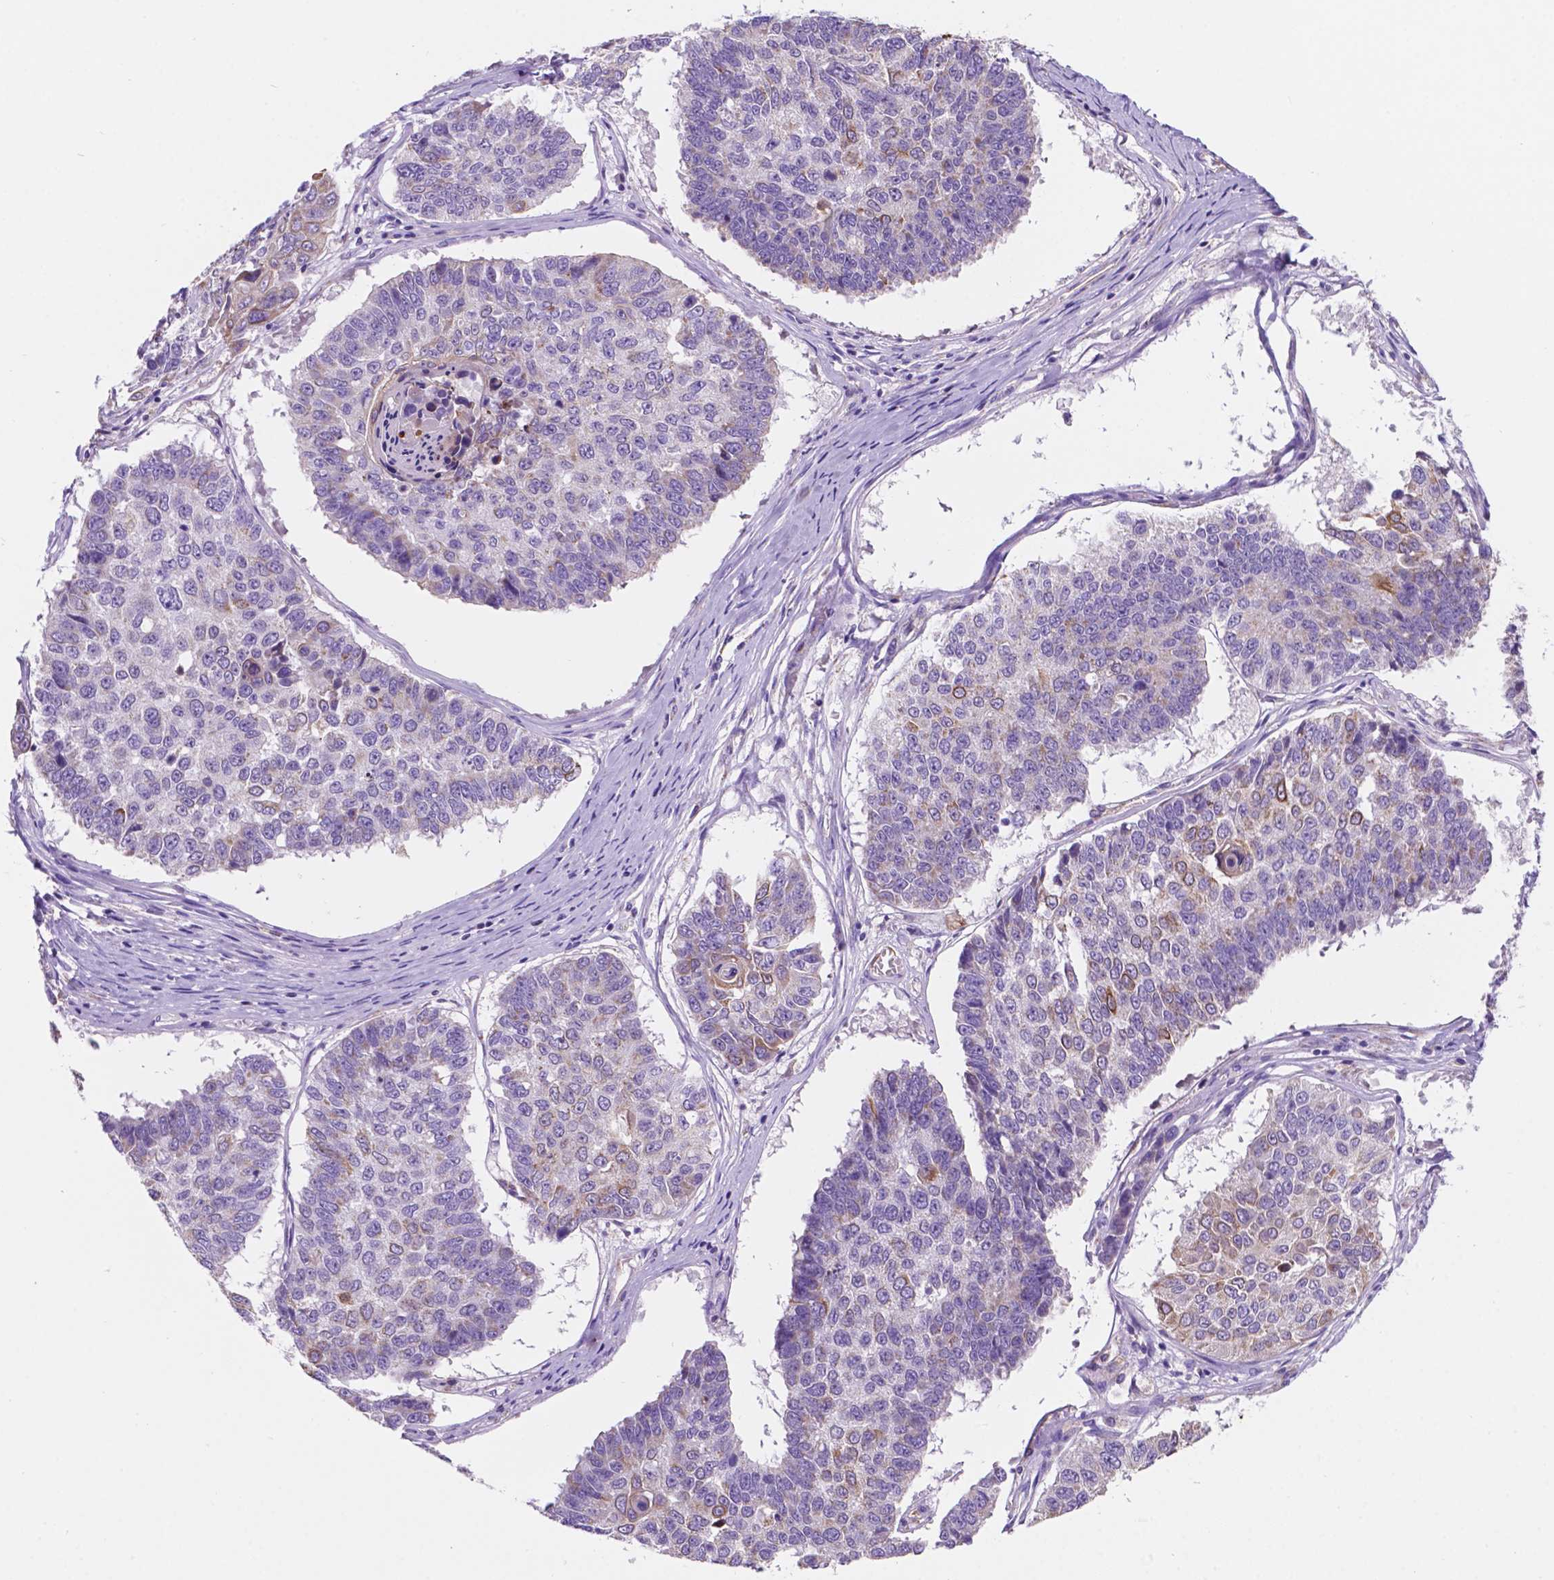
{"staining": {"intensity": "negative", "quantity": "none", "location": "none"}, "tissue": "lung cancer", "cell_type": "Tumor cells", "image_type": "cancer", "snomed": [{"axis": "morphology", "description": "Squamous cell carcinoma, NOS"}, {"axis": "topography", "description": "Lung"}], "caption": "Immunohistochemistry (IHC) of human squamous cell carcinoma (lung) displays no positivity in tumor cells. (DAB (3,3'-diaminobenzidine) immunohistochemistry (IHC) visualized using brightfield microscopy, high magnification).", "gene": "TRPV5", "patient": {"sex": "male", "age": 73}}